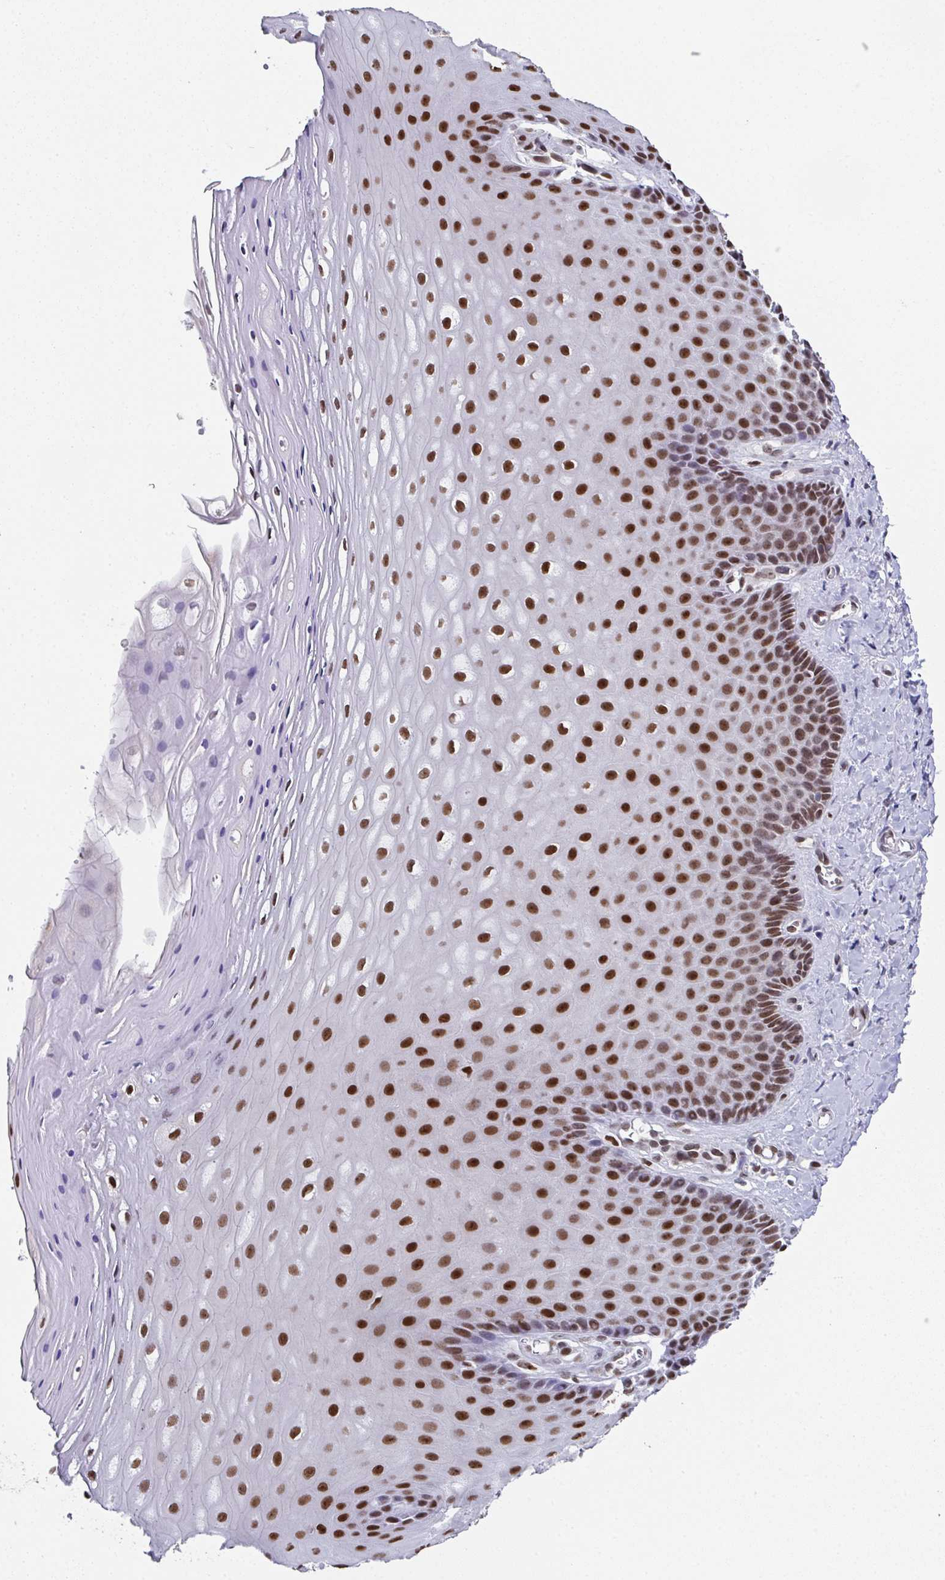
{"staining": {"intensity": "strong", "quantity": ">75%", "location": "nuclear"}, "tissue": "vagina", "cell_type": "Squamous epithelial cells", "image_type": "normal", "snomed": [{"axis": "morphology", "description": "Normal tissue, NOS"}, {"axis": "topography", "description": "Vagina"}], "caption": "Immunohistochemical staining of unremarkable human vagina demonstrates high levels of strong nuclear expression in about >75% of squamous epithelial cells. Using DAB (3,3'-diaminobenzidine) (brown) and hematoxylin (blue) stains, captured at high magnification using brightfield microscopy.", "gene": "RB1", "patient": {"sex": "female", "age": 83}}